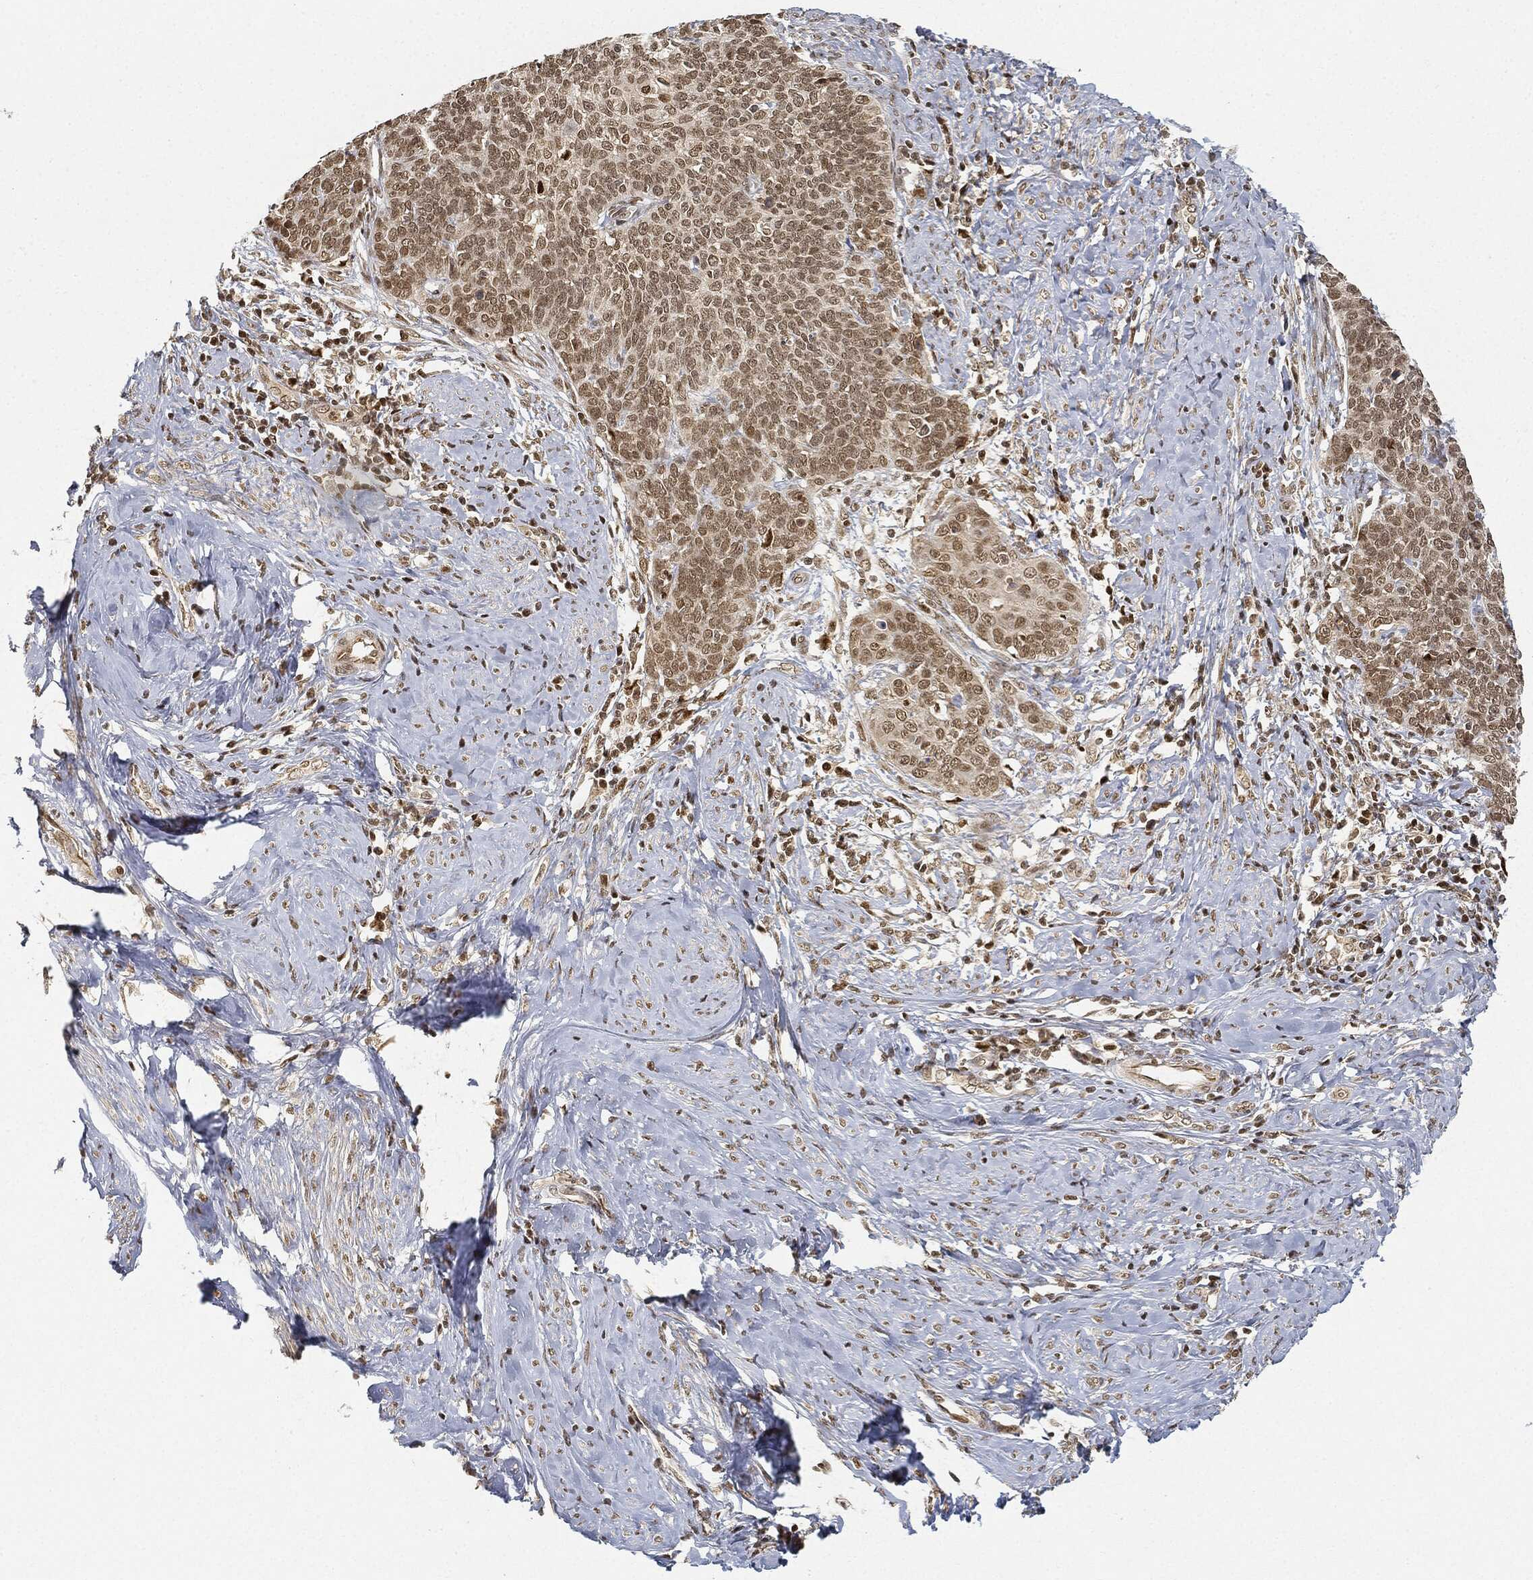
{"staining": {"intensity": "moderate", "quantity": ">75%", "location": "nuclear"}, "tissue": "cervical cancer", "cell_type": "Tumor cells", "image_type": "cancer", "snomed": [{"axis": "morphology", "description": "Normal tissue, NOS"}, {"axis": "morphology", "description": "Squamous cell carcinoma, NOS"}, {"axis": "topography", "description": "Cervix"}], "caption": "A medium amount of moderate nuclear expression is identified in about >75% of tumor cells in squamous cell carcinoma (cervical) tissue.", "gene": "CIB1", "patient": {"sex": "female", "age": 39}}